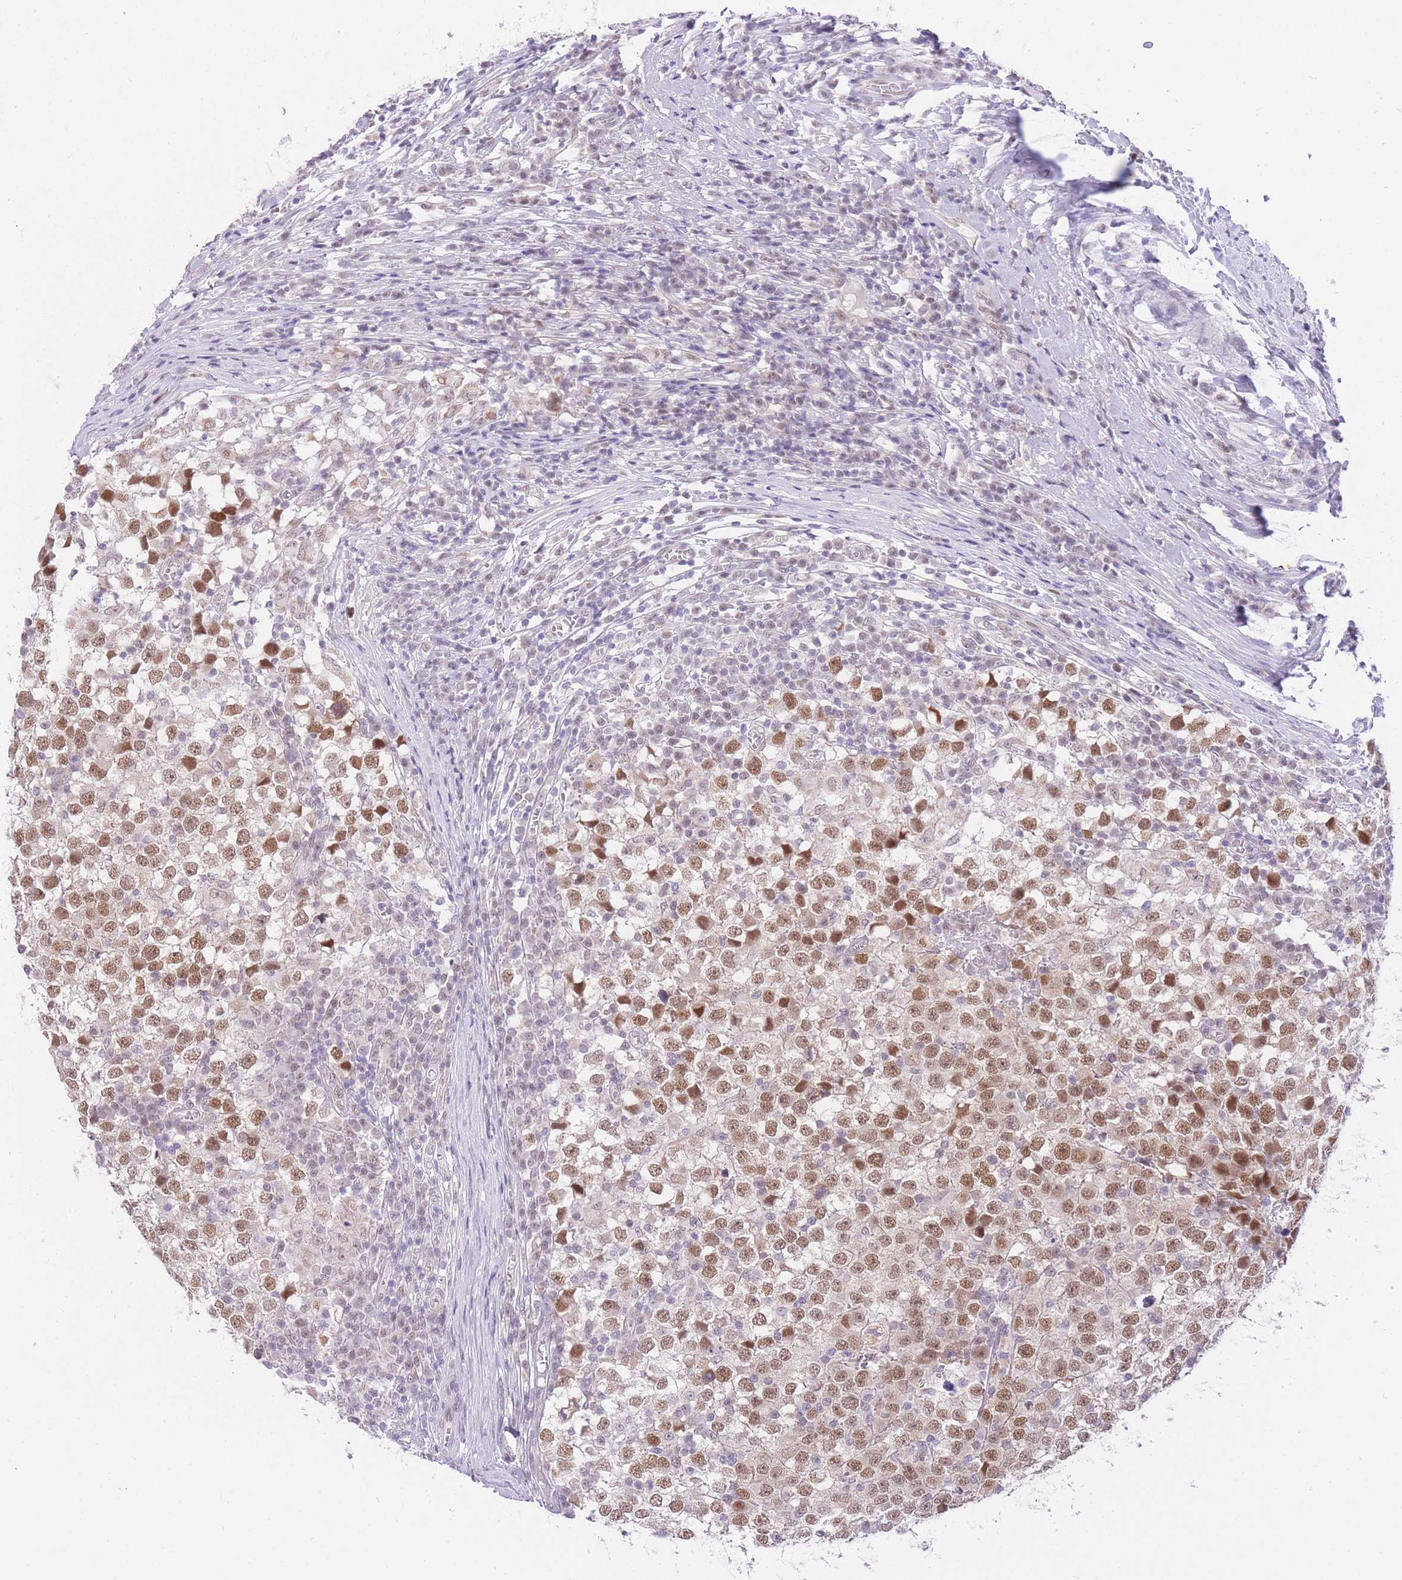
{"staining": {"intensity": "moderate", "quantity": ">75%", "location": "nuclear"}, "tissue": "testis cancer", "cell_type": "Tumor cells", "image_type": "cancer", "snomed": [{"axis": "morphology", "description": "Seminoma, NOS"}, {"axis": "topography", "description": "Testis"}], "caption": "Seminoma (testis) stained for a protein (brown) shows moderate nuclear positive positivity in about >75% of tumor cells.", "gene": "UBXN7", "patient": {"sex": "male", "age": 65}}